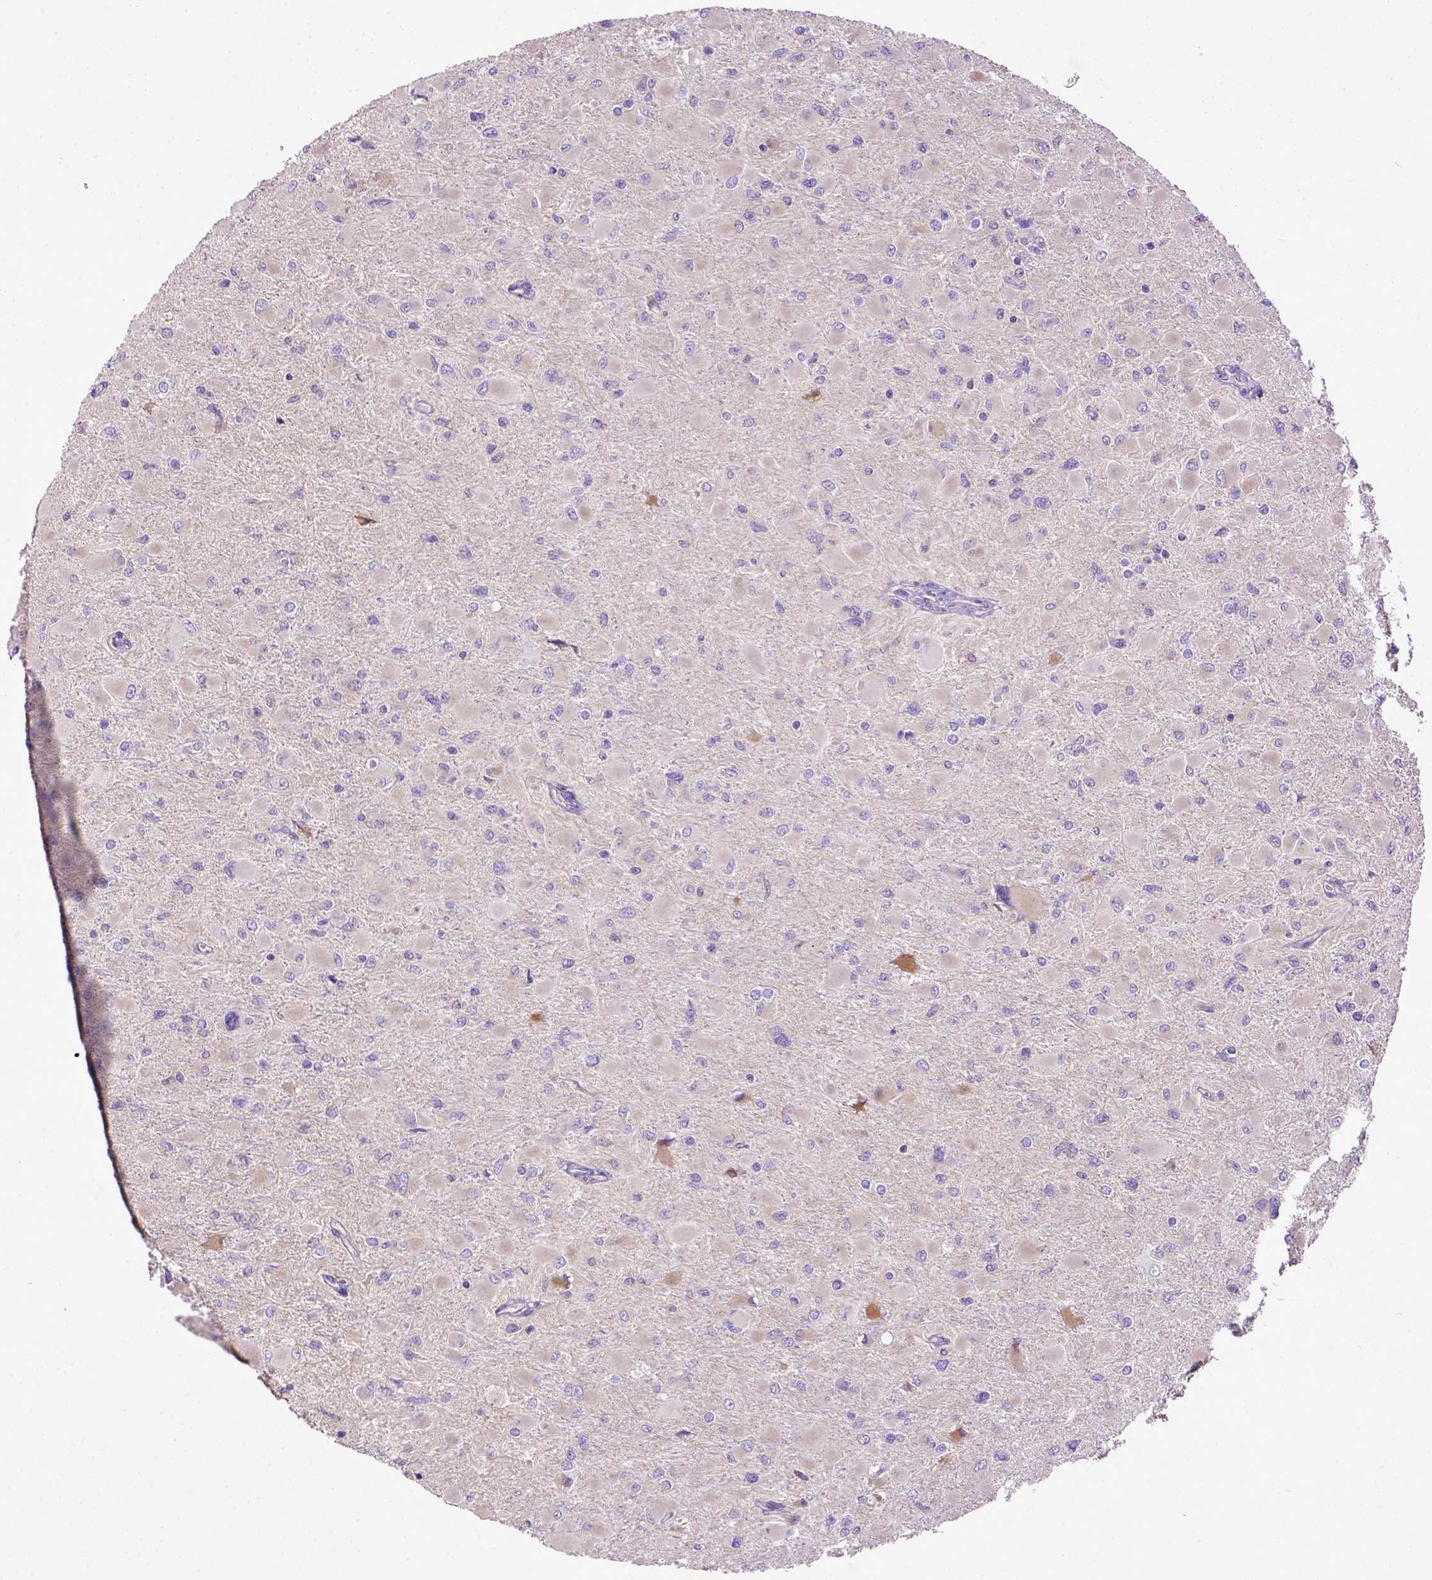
{"staining": {"intensity": "negative", "quantity": "none", "location": "none"}, "tissue": "glioma", "cell_type": "Tumor cells", "image_type": "cancer", "snomed": [{"axis": "morphology", "description": "Glioma, malignant, High grade"}, {"axis": "topography", "description": "Cerebral cortex"}], "caption": "Tumor cells are negative for protein expression in human malignant glioma (high-grade).", "gene": "DEPDC1B", "patient": {"sex": "female", "age": 36}}